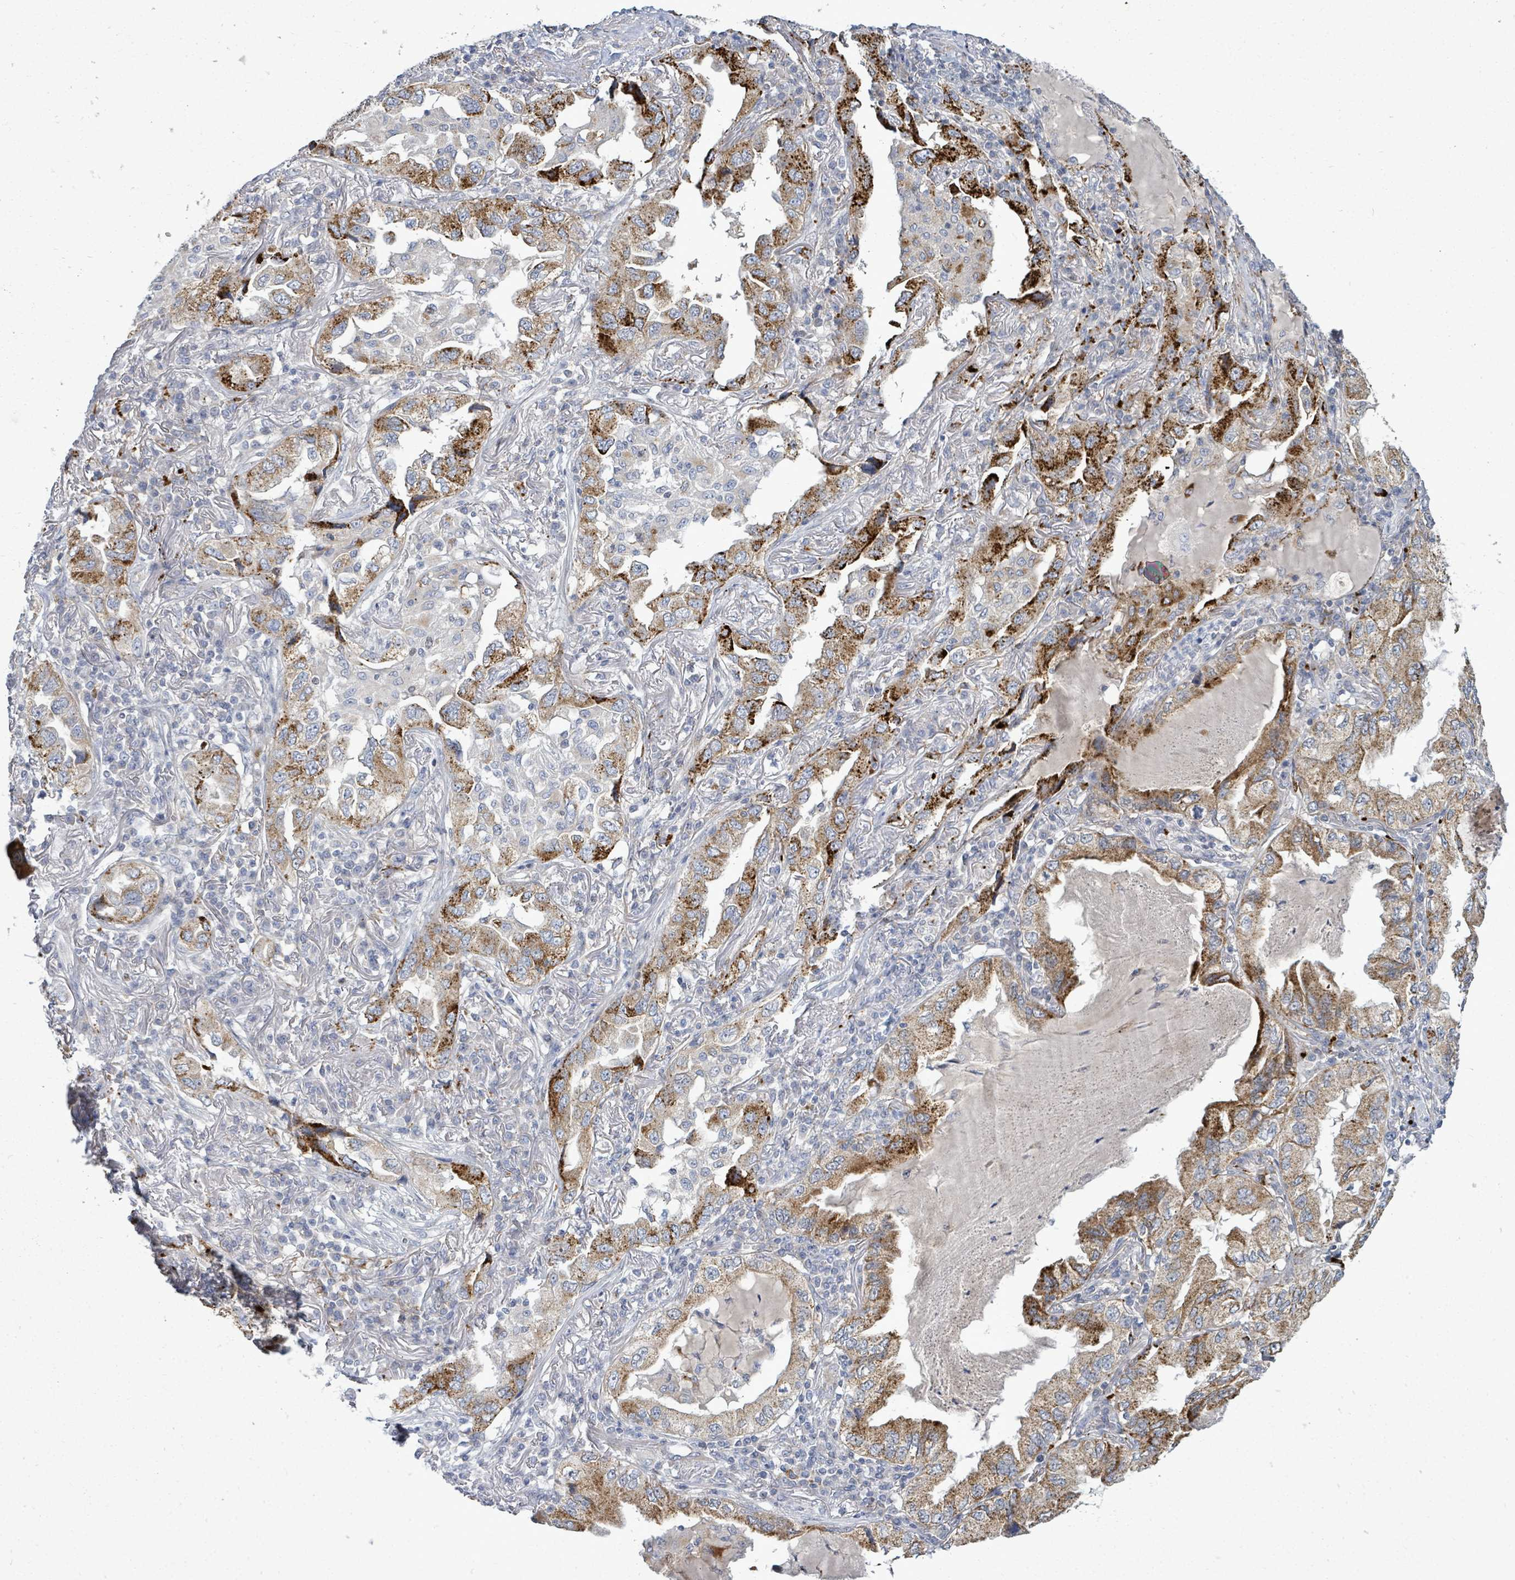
{"staining": {"intensity": "strong", "quantity": ">75%", "location": "cytoplasmic/membranous"}, "tissue": "lung cancer", "cell_type": "Tumor cells", "image_type": "cancer", "snomed": [{"axis": "morphology", "description": "Adenocarcinoma, NOS"}, {"axis": "topography", "description": "Lung"}], "caption": "High-power microscopy captured an IHC histopathology image of lung adenocarcinoma, revealing strong cytoplasmic/membranous expression in about >75% of tumor cells.", "gene": "ZFPM1", "patient": {"sex": "female", "age": 69}}